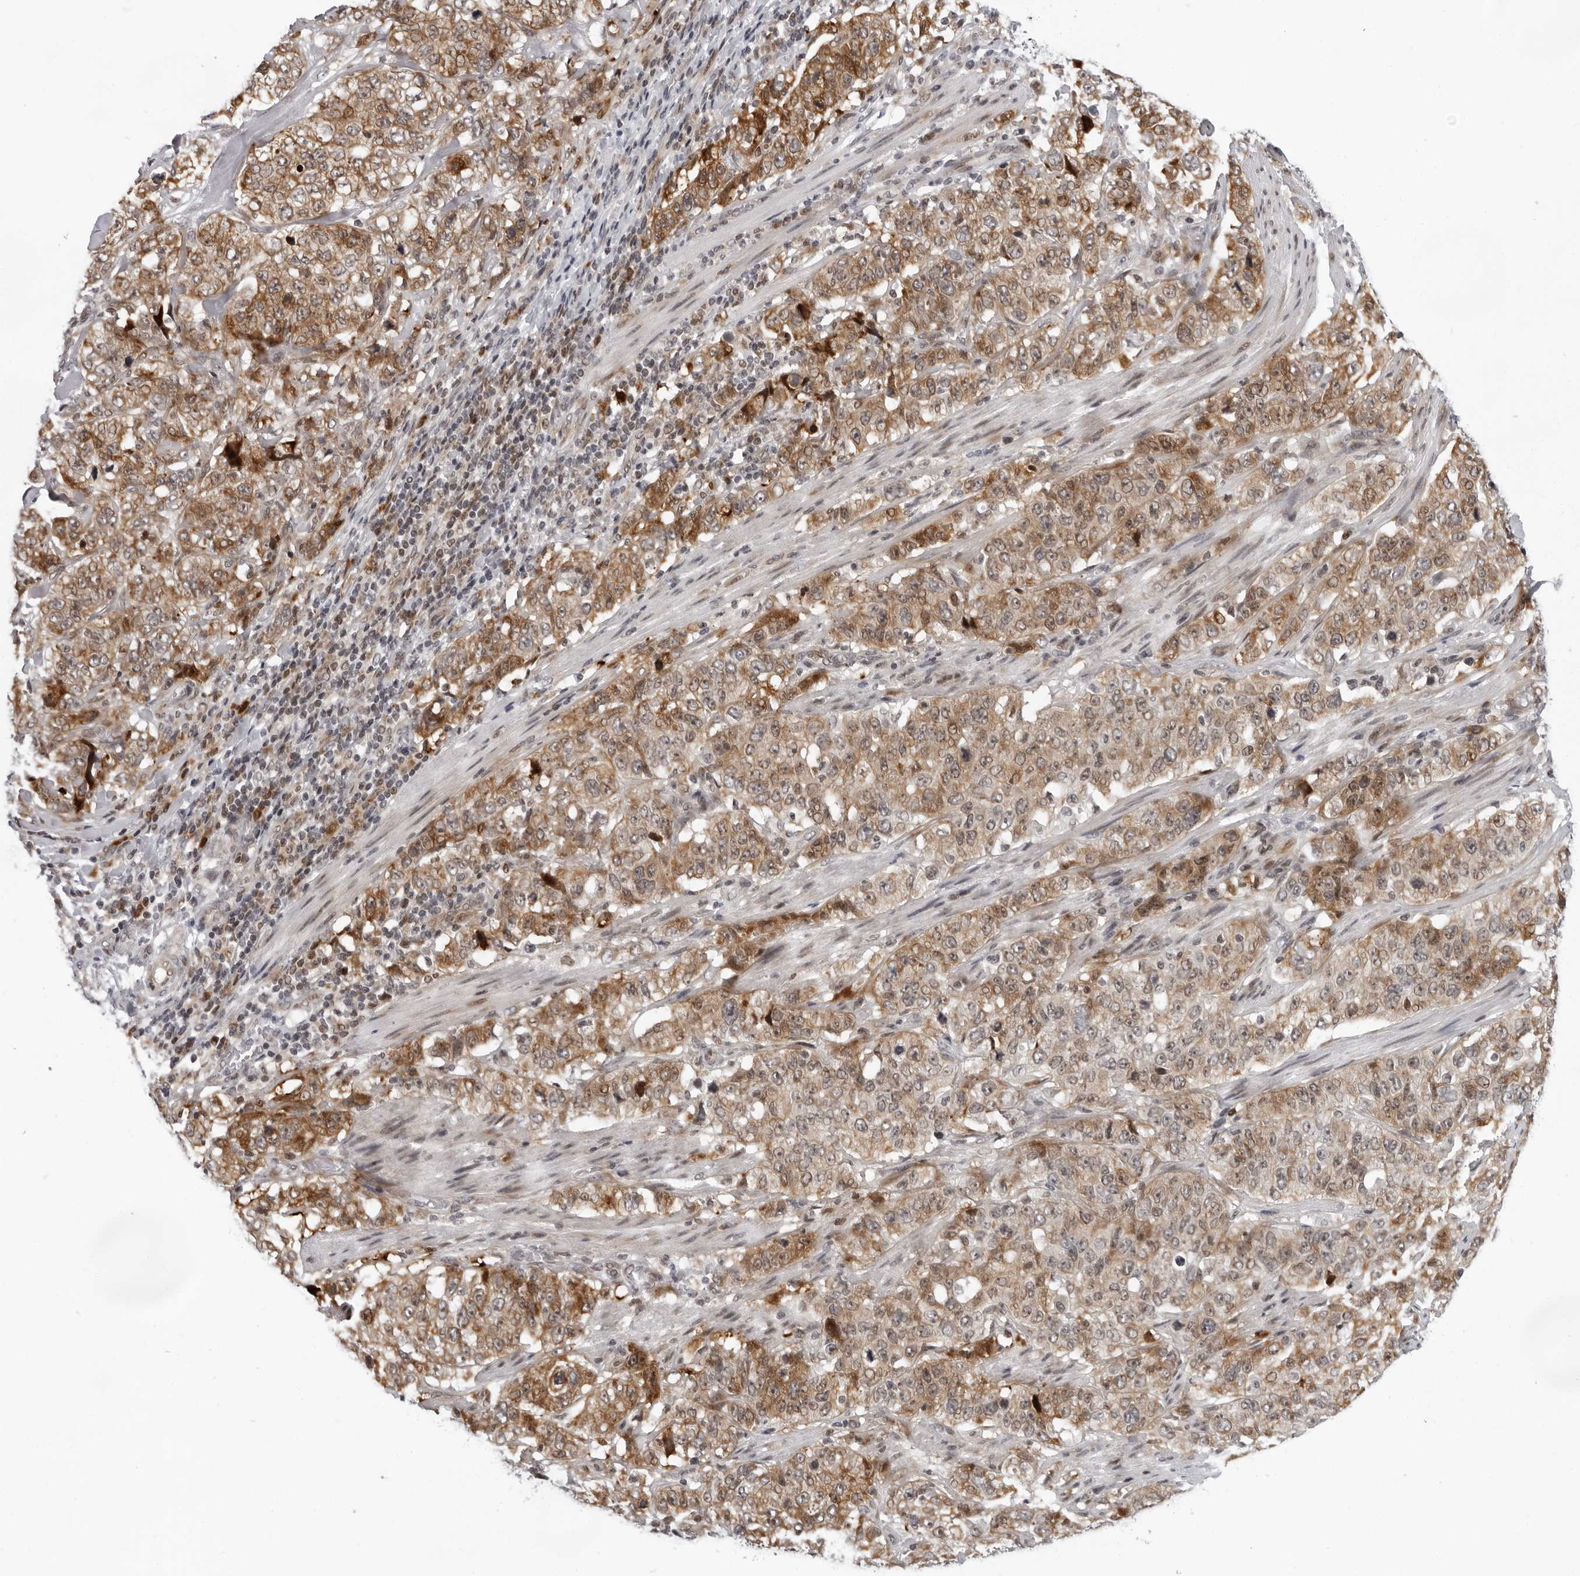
{"staining": {"intensity": "moderate", "quantity": ">75%", "location": "cytoplasmic/membranous"}, "tissue": "stomach cancer", "cell_type": "Tumor cells", "image_type": "cancer", "snomed": [{"axis": "morphology", "description": "Adenocarcinoma, NOS"}, {"axis": "topography", "description": "Stomach"}], "caption": "Immunohistochemistry (IHC) of human stomach cancer shows medium levels of moderate cytoplasmic/membranous expression in about >75% of tumor cells. Ihc stains the protein of interest in brown and the nuclei are stained blue.", "gene": "PIP4K2C", "patient": {"sex": "male", "age": 48}}